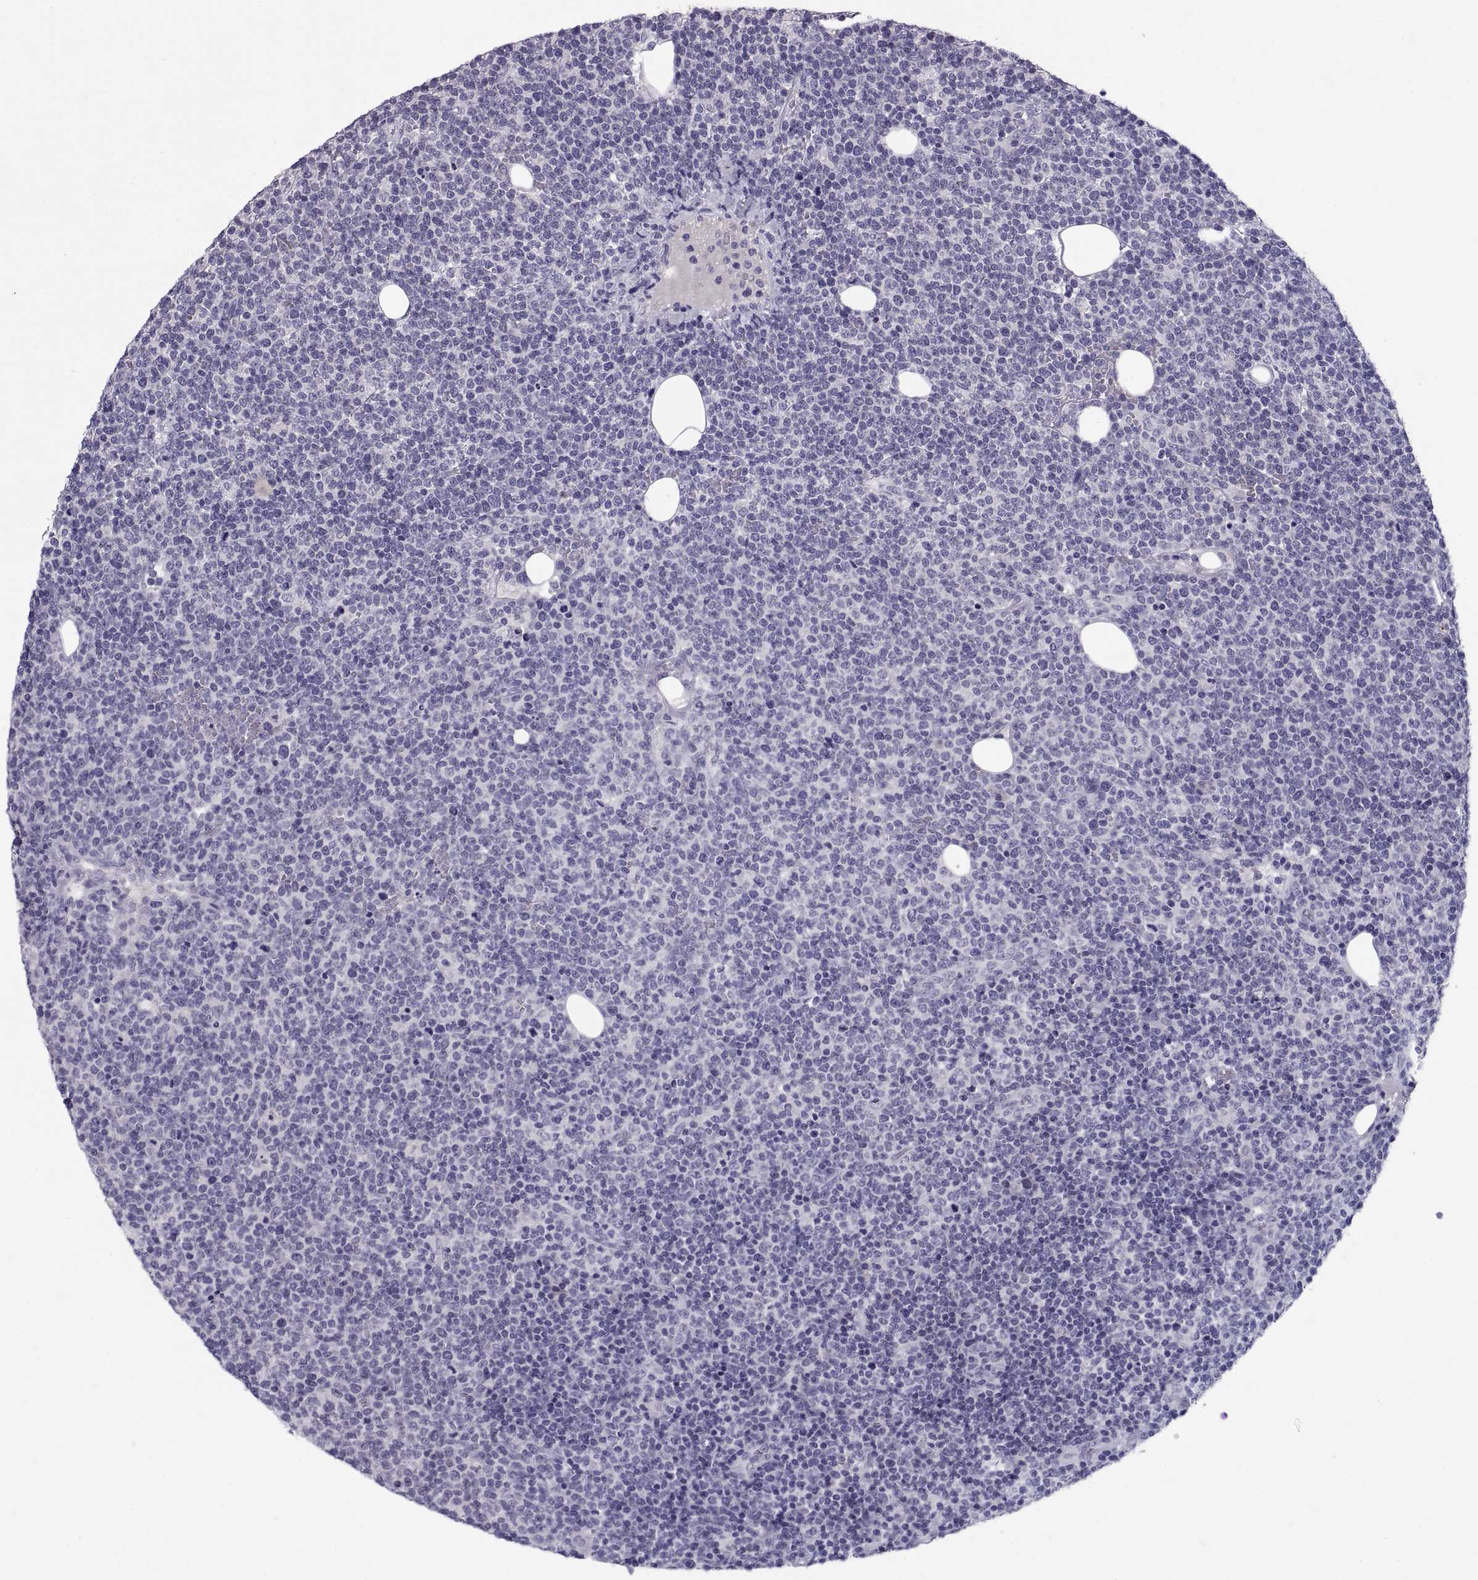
{"staining": {"intensity": "negative", "quantity": "none", "location": "none"}, "tissue": "lymphoma", "cell_type": "Tumor cells", "image_type": "cancer", "snomed": [{"axis": "morphology", "description": "Malignant lymphoma, non-Hodgkin's type, High grade"}, {"axis": "topography", "description": "Lymph node"}], "caption": "Immunohistochemistry (IHC) of lymphoma reveals no positivity in tumor cells. (DAB IHC, high magnification).", "gene": "PTN", "patient": {"sex": "male", "age": 61}}